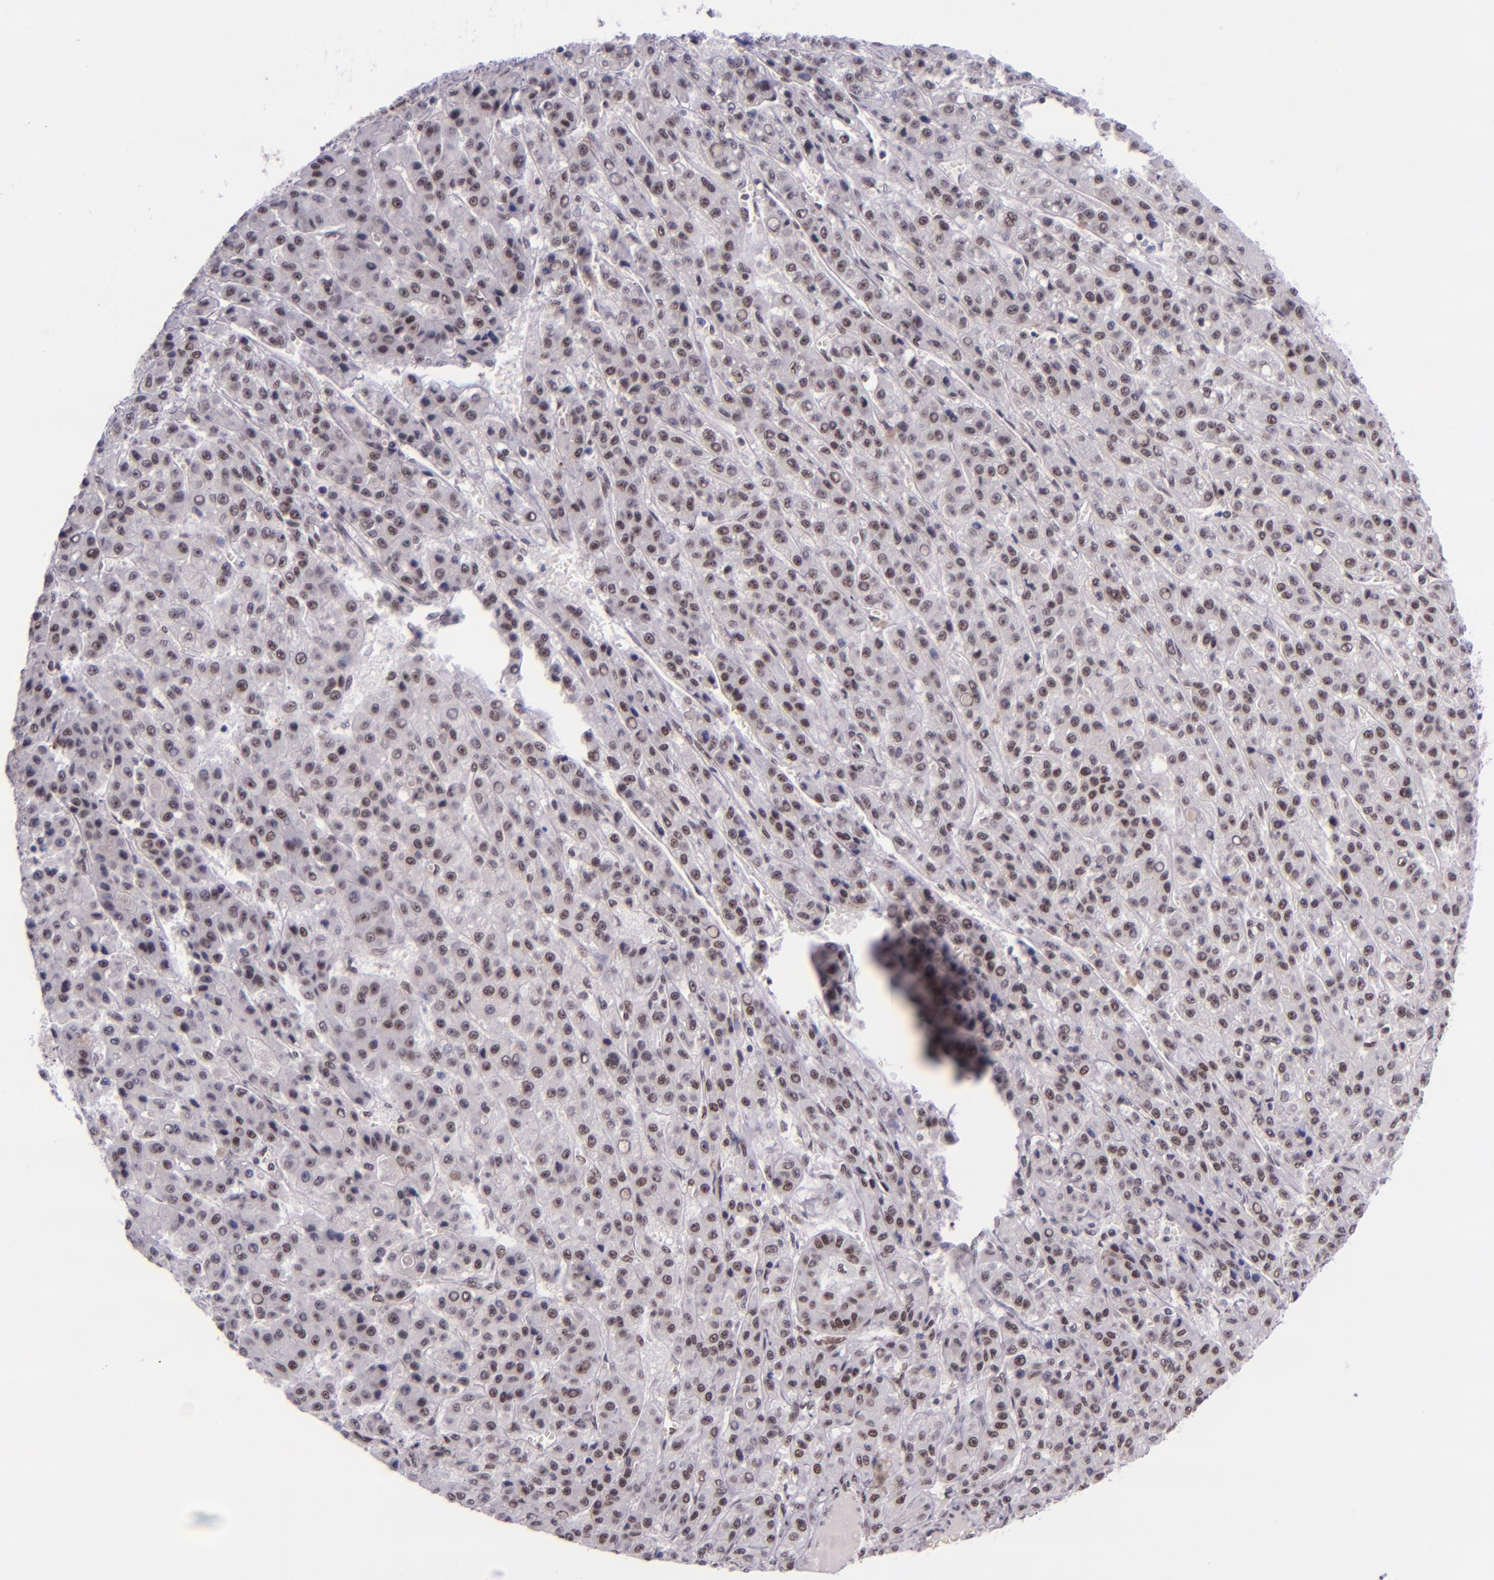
{"staining": {"intensity": "weak", "quantity": "25%-75%", "location": "nuclear"}, "tissue": "liver cancer", "cell_type": "Tumor cells", "image_type": "cancer", "snomed": [{"axis": "morphology", "description": "Carcinoma, Hepatocellular, NOS"}, {"axis": "topography", "description": "Liver"}], "caption": "Immunohistochemical staining of human liver cancer (hepatocellular carcinoma) reveals weak nuclear protein positivity in approximately 25%-75% of tumor cells. Nuclei are stained in blue.", "gene": "GPKOW", "patient": {"sex": "male", "age": 70}}